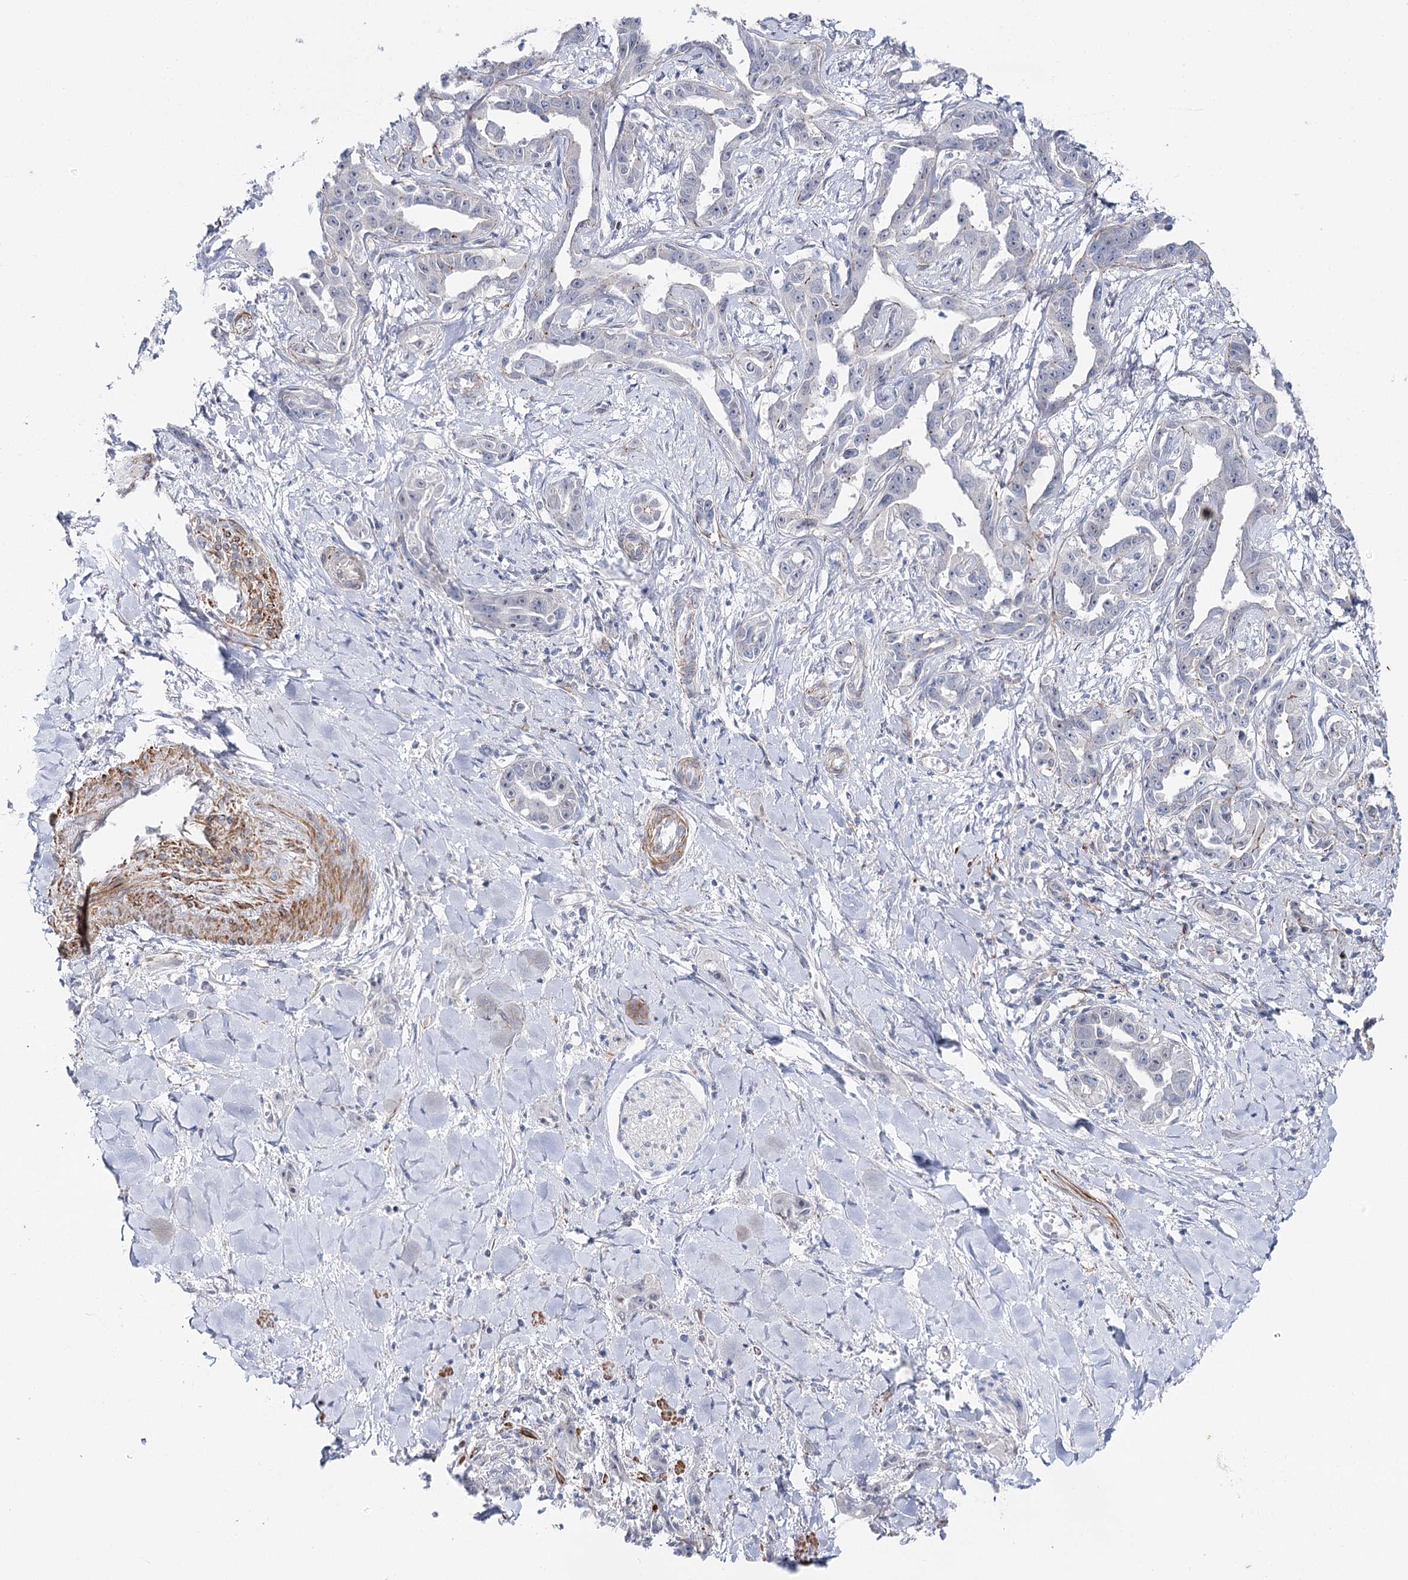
{"staining": {"intensity": "negative", "quantity": "none", "location": "none"}, "tissue": "liver cancer", "cell_type": "Tumor cells", "image_type": "cancer", "snomed": [{"axis": "morphology", "description": "Cholangiocarcinoma"}, {"axis": "topography", "description": "Liver"}], "caption": "A histopathology image of human liver cancer is negative for staining in tumor cells. The staining was performed using DAB to visualize the protein expression in brown, while the nuclei were stained in blue with hematoxylin (Magnification: 20x).", "gene": "AGXT2", "patient": {"sex": "male", "age": 59}}